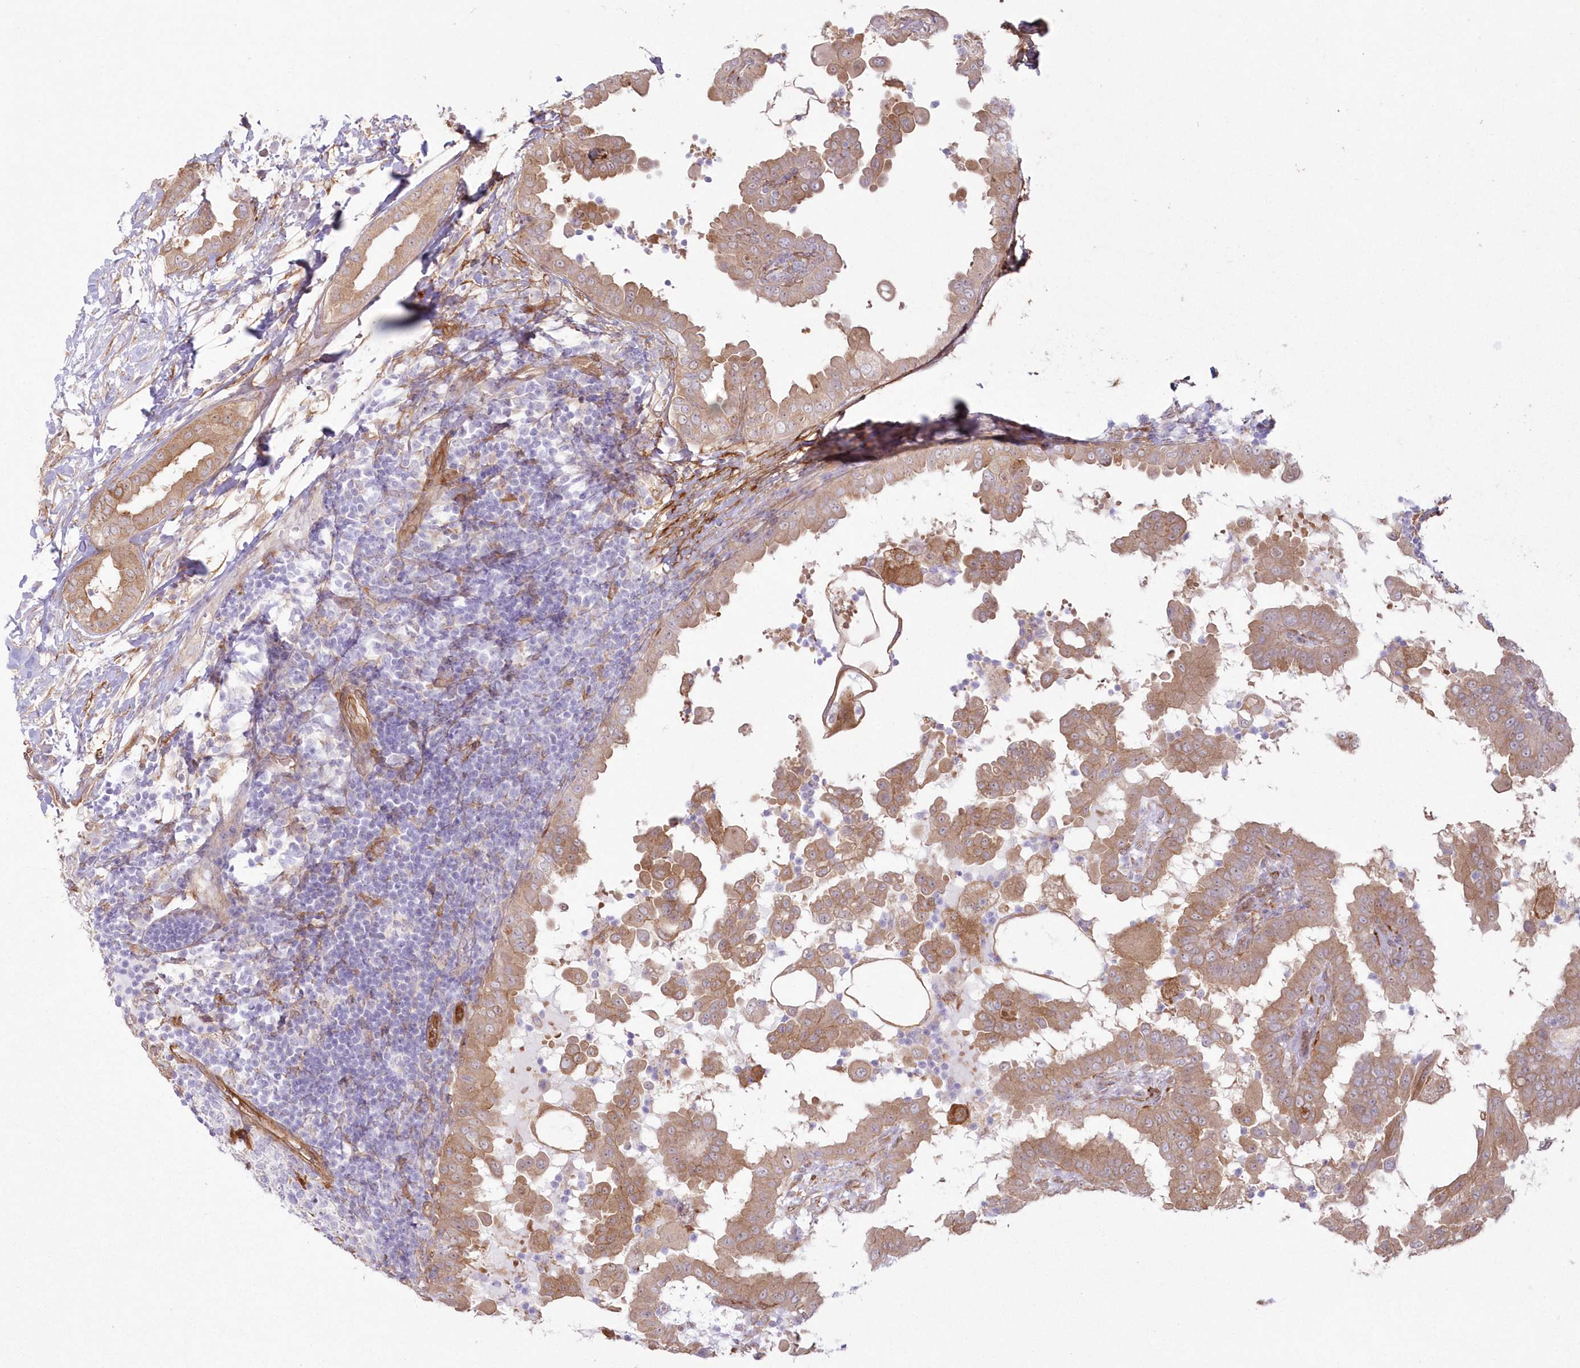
{"staining": {"intensity": "moderate", "quantity": ">75%", "location": "cytoplasmic/membranous"}, "tissue": "thyroid cancer", "cell_type": "Tumor cells", "image_type": "cancer", "snomed": [{"axis": "morphology", "description": "Papillary adenocarcinoma, NOS"}, {"axis": "topography", "description": "Thyroid gland"}], "caption": "A medium amount of moderate cytoplasmic/membranous expression is seen in approximately >75% of tumor cells in thyroid cancer tissue.", "gene": "SH3PXD2B", "patient": {"sex": "male", "age": 33}}